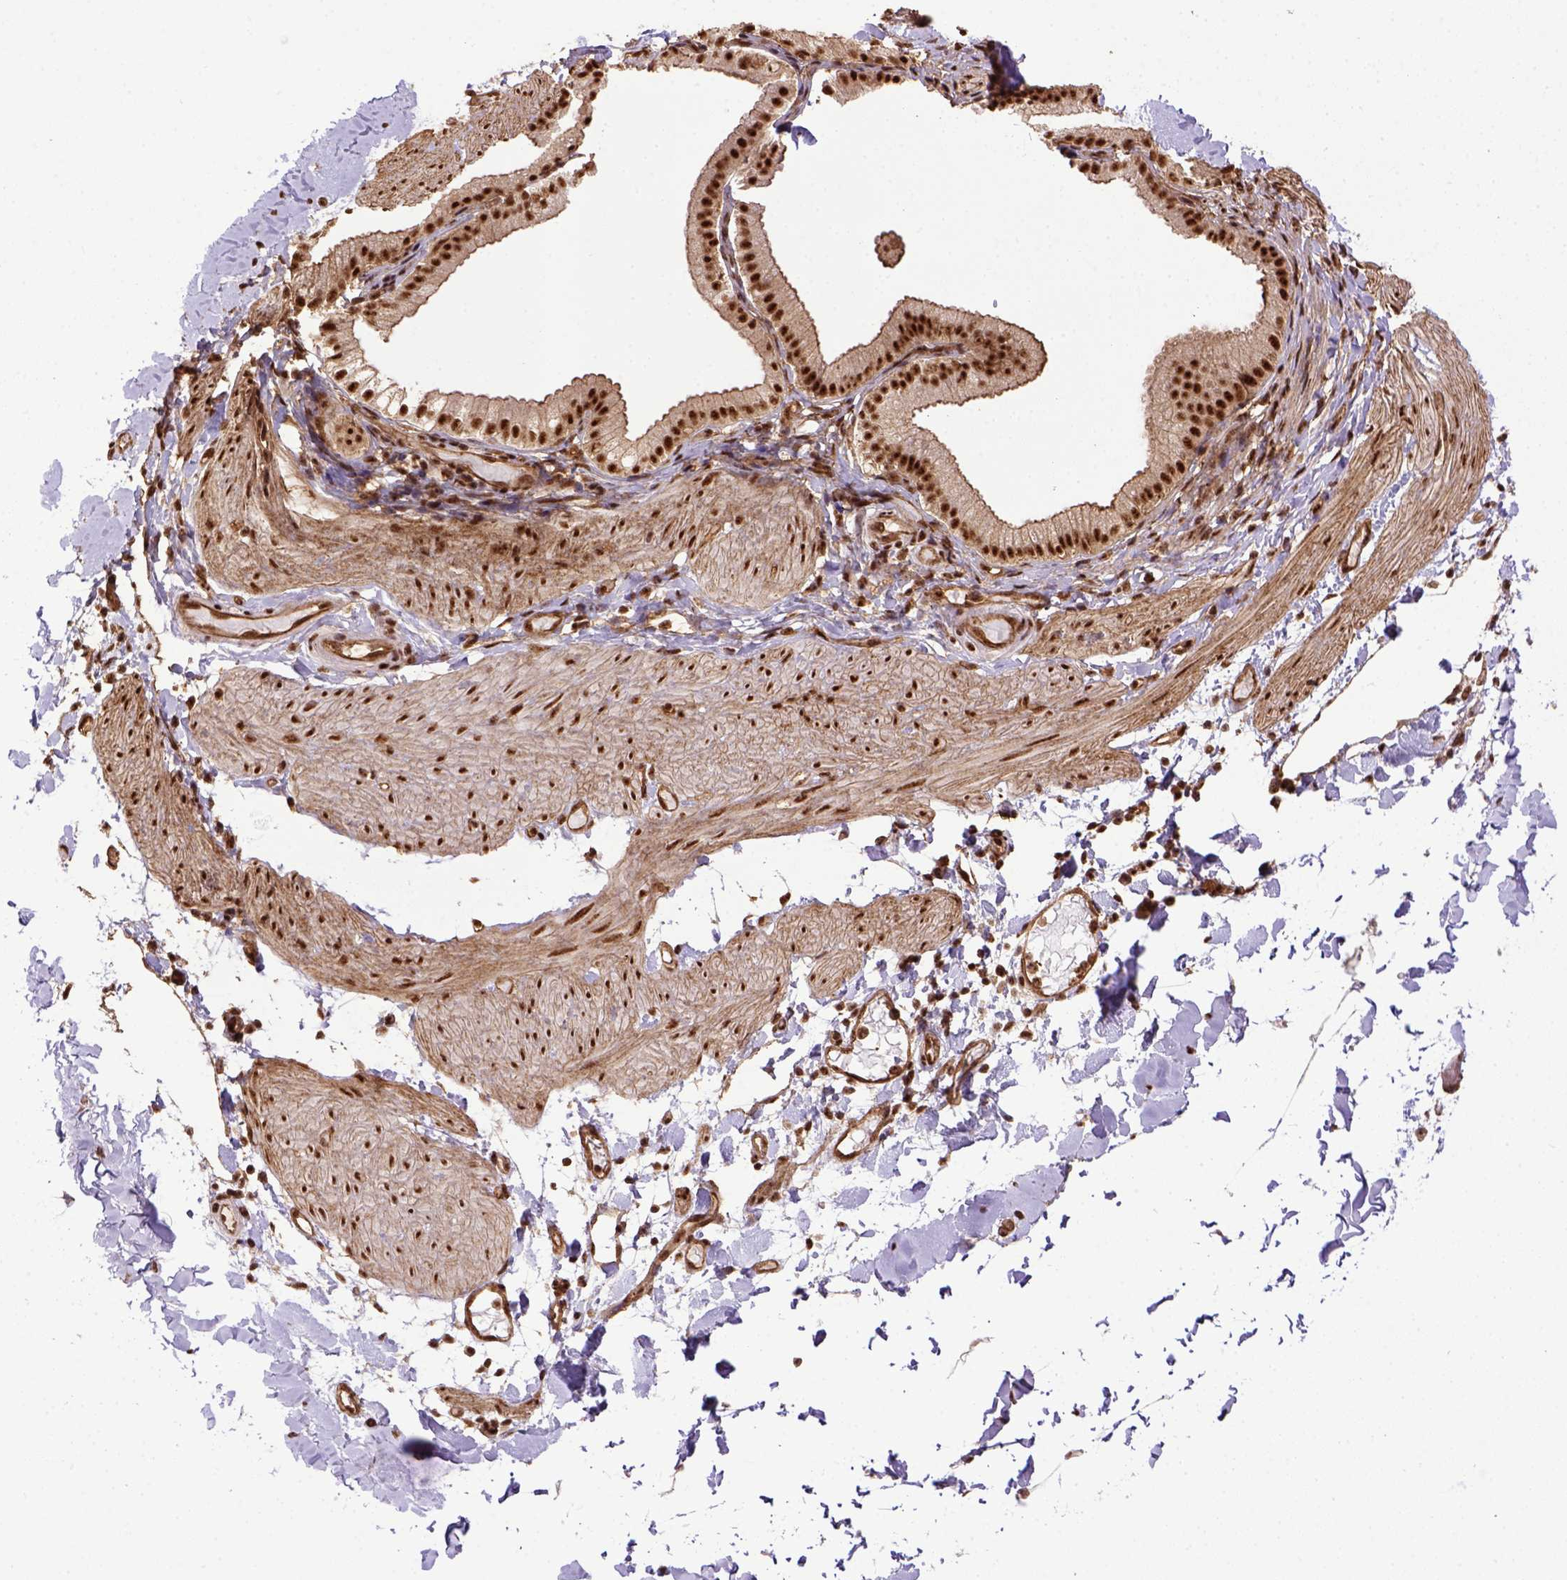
{"staining": {"intensity": "strong", "quantity": ">75%", "location": "nuclear"}, "tissue": "adipose tissue", "cell_type": "Adipocytes", "image_type": "normal", "snomed": [{"axis": "morphology", "description": "Normal tissue, NOS"}, {"axis": "topography", "description": "Gallbladder"}, {"axis": "topography", "description": "Peripheral nerve tissue"}], "caption": "The image reveals immunohistochemical staining of benign adipose tissue. There is strong nuclear expression is identified in approximately >75% of adipocytes.", "gene": "PPIG", "patient": {"sex": "female", "age": 45}}